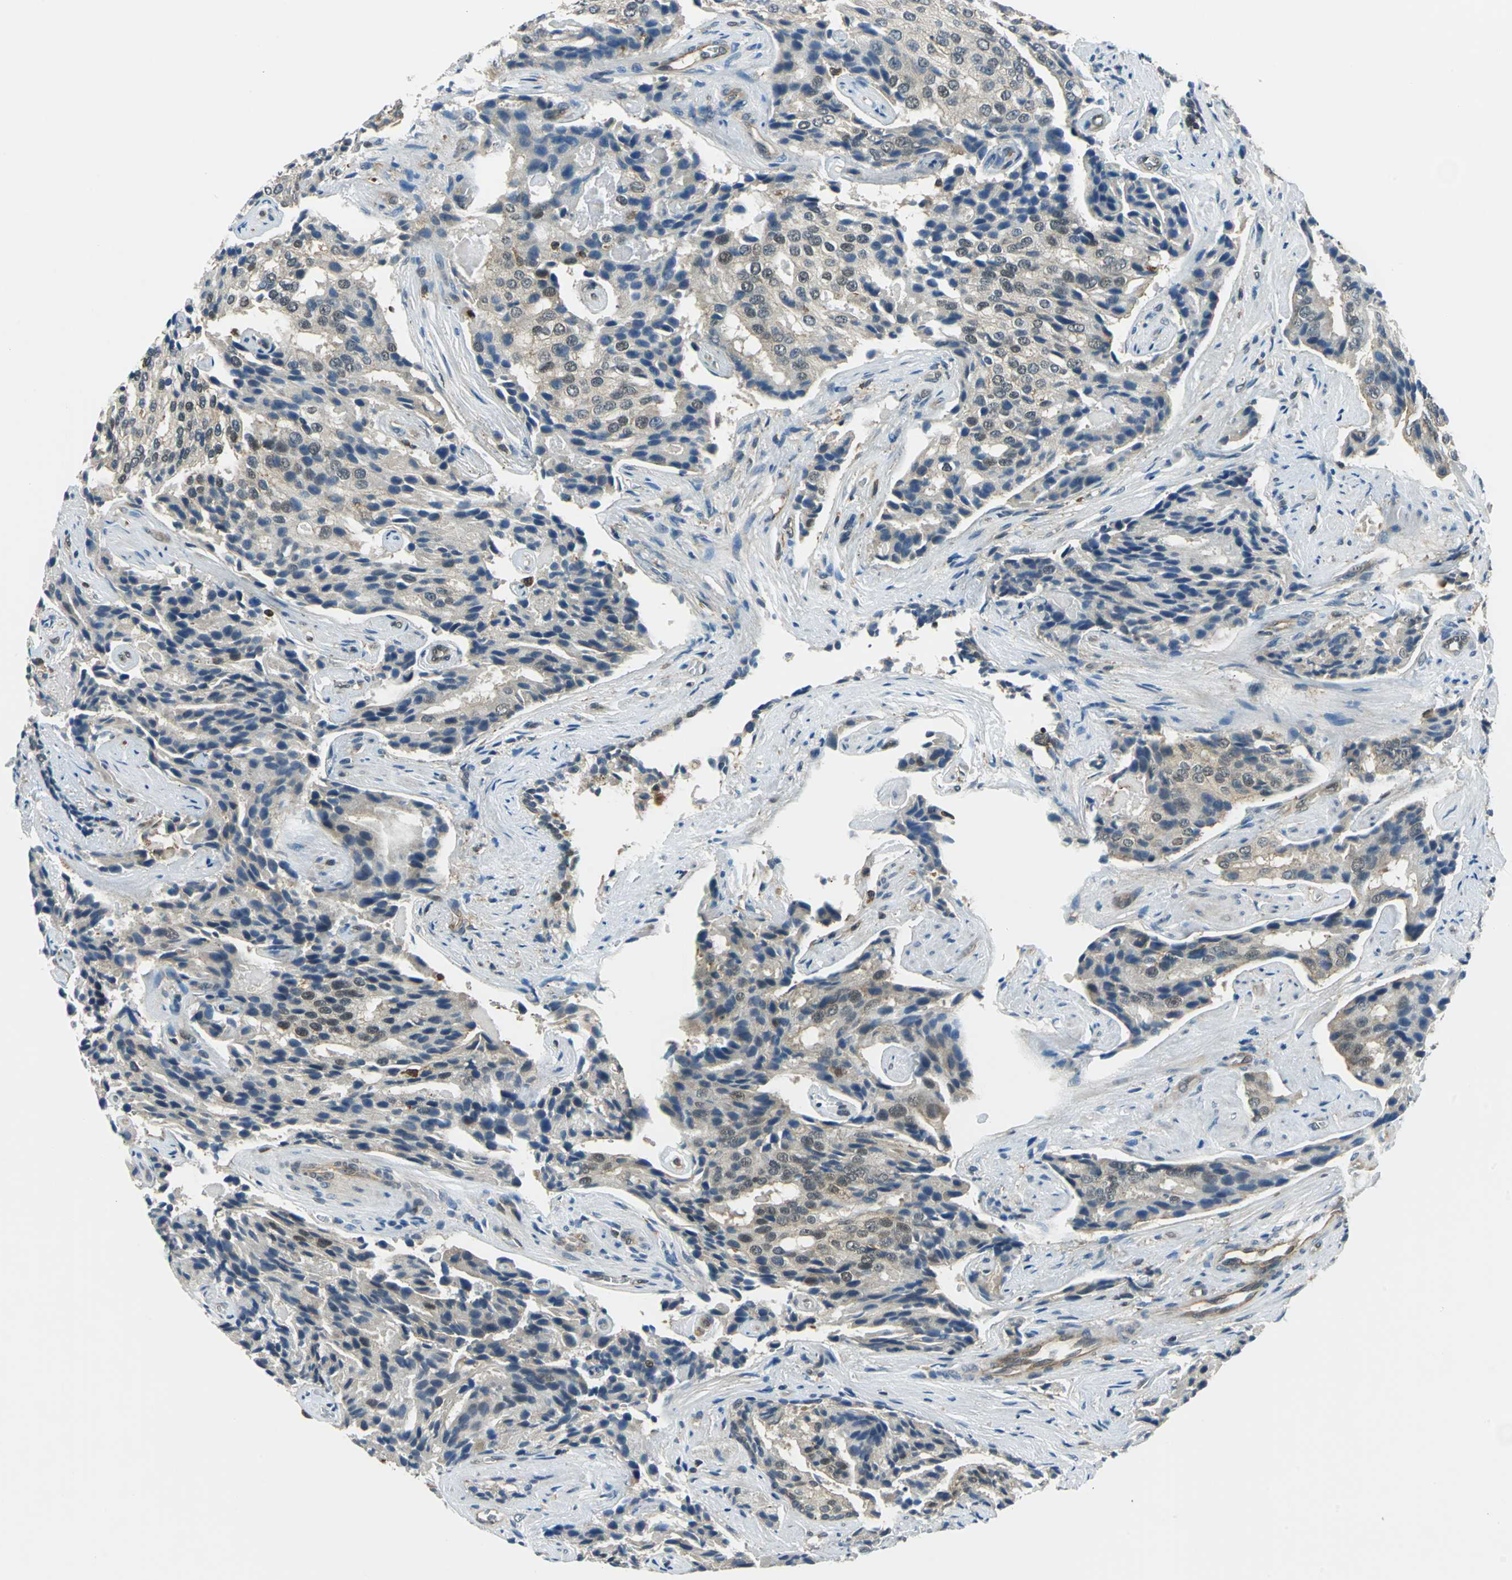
{"staining": {"intensity": "moderate", "quantity": "<25%", "location": "cytoplasmic/membranous,nuclear"}, "tissue": "prostate cancer", "cell_type": "Tumor cells", "image_type": "cancer", "snomed": [{"axis": "morphology", "description": "Adenocarcinoma, High grade"}, {"axis": "topography", "description": "Prostate"}], "caption": "Prostate cancer was stained to show a protein in brown. There is low levels of moderate cytoplasmic/membranous and nuclear expression in about <25% of tumor cells.", "gene": "ARPC3", "patient": {"sex": "male", "age": 58}}